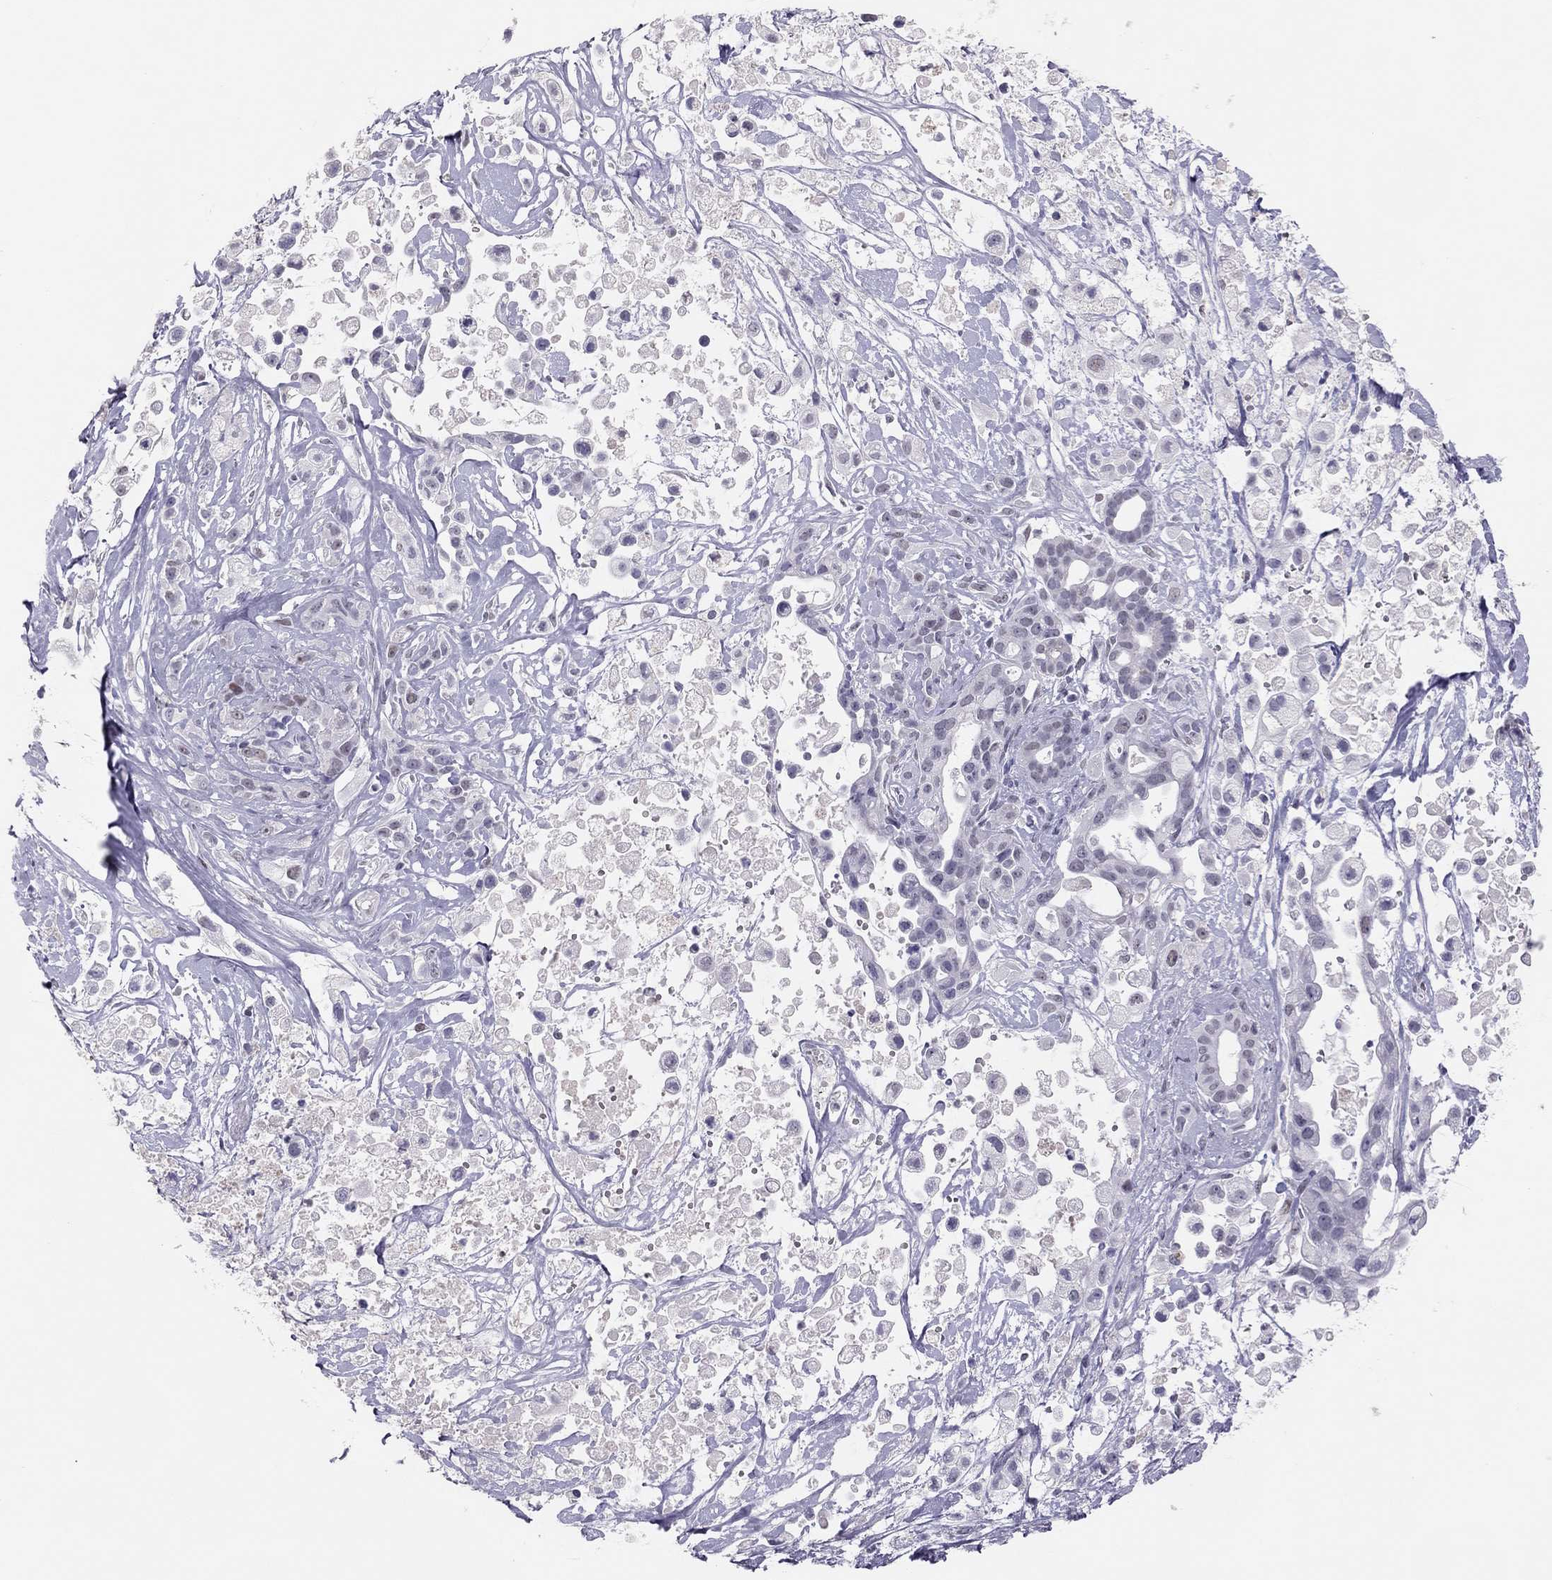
{"staining": {"intensity": "negative", "quantity": "none", "location": "none"}, "tissue": "pancreatic cancer", "cell_type": "Tumor cells", "image_type": "cancer", "snomed": [{"axis": "morphology", "description": "Adenocarcinoma, NOS"}, {"axis": "topography", "description": "Pancreas"}], "caption": "A histopathology image of human pancreatic adenocarcinoma is negative for staining in tumor cells.", "gene": "PHOX2A", "patient": {"sex": "male", "age": 44}}